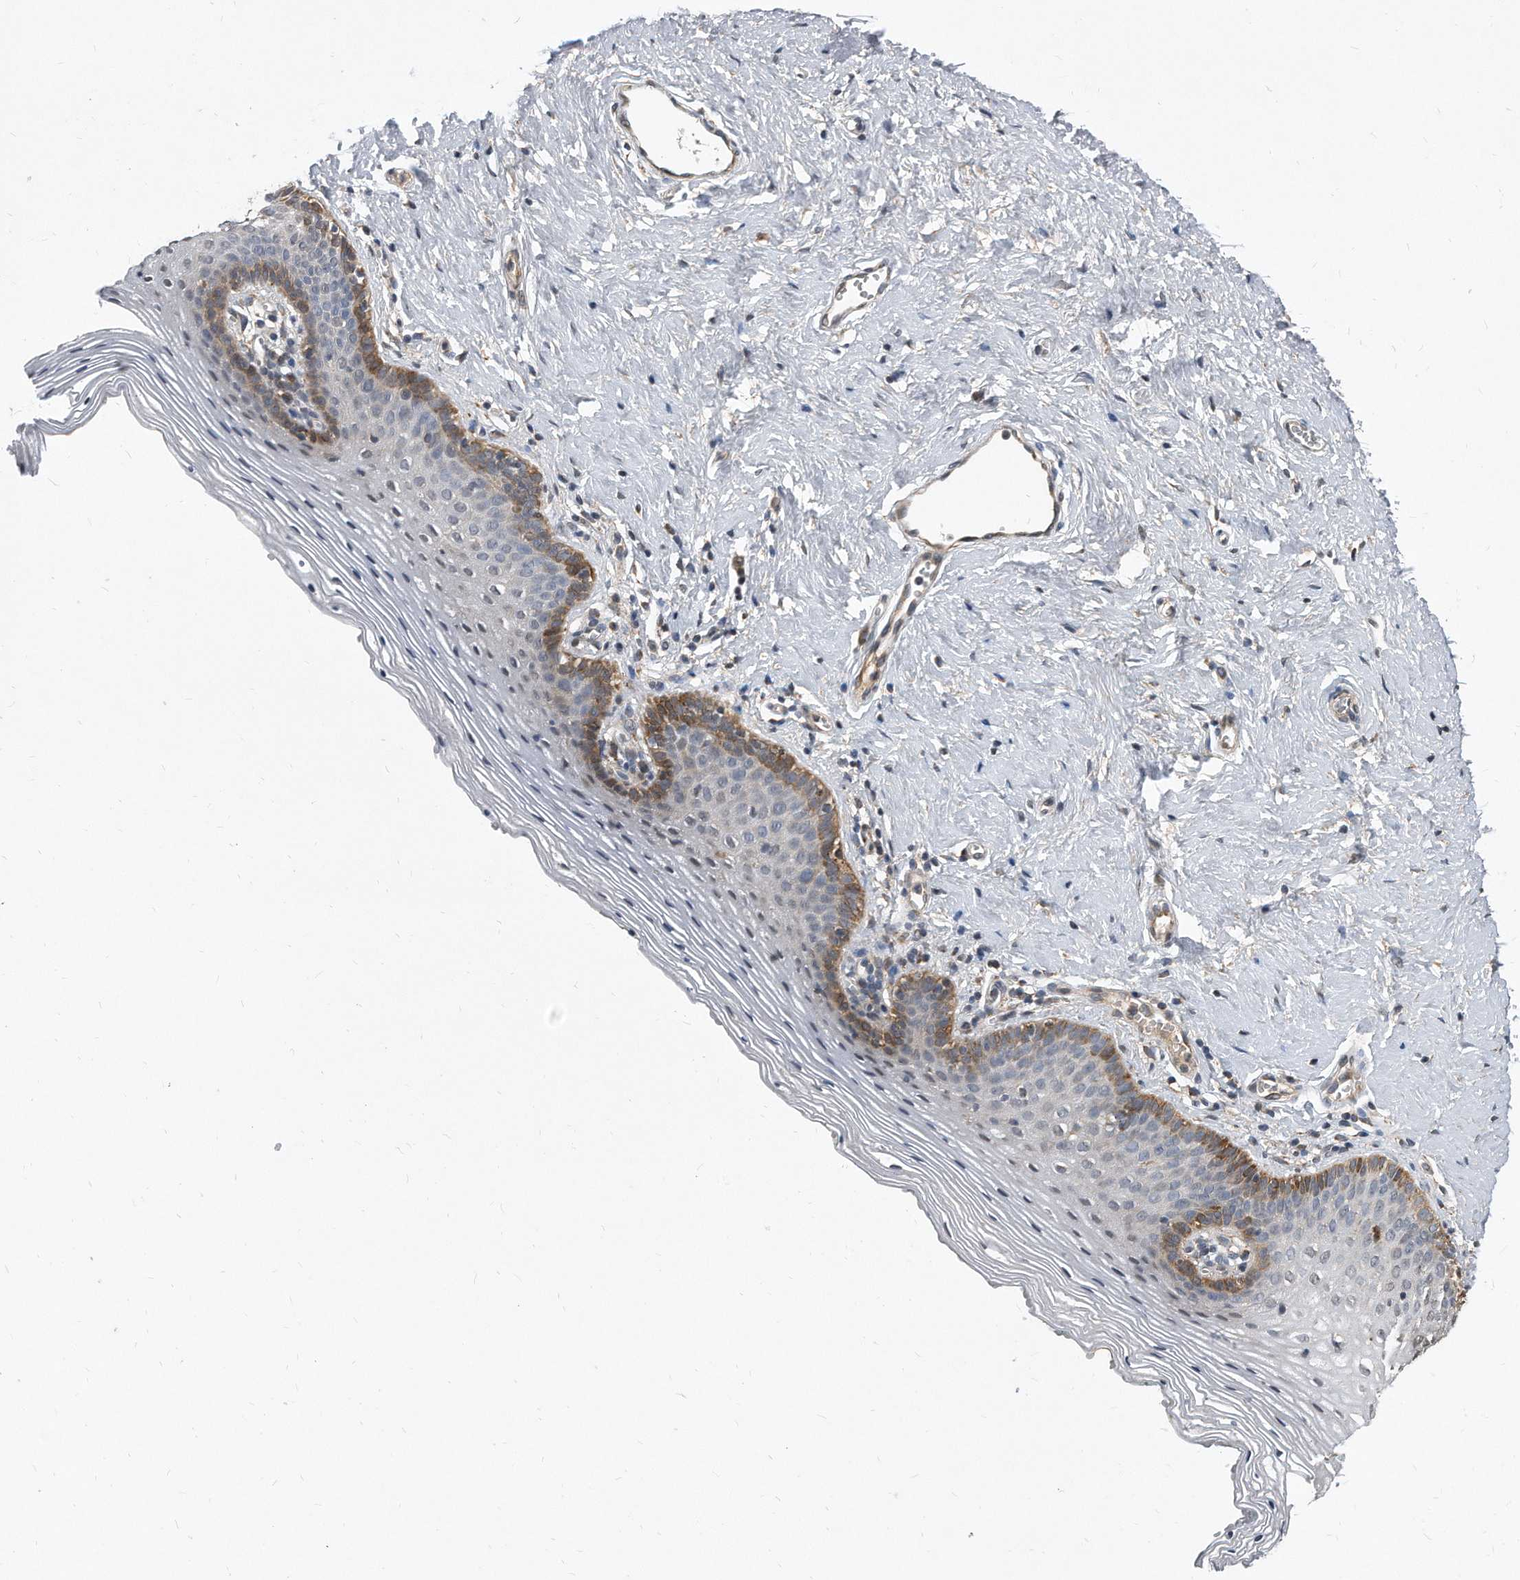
{"staining": {"intensity": "moderate", "quantity": "25%-75%", "location": "cytoplasmic/membranous"}, "tissue": "vagina", "cell_type": "Squamous epithelial cells", "image_type": "normal", "snomed": [{"axis": "morphology", "description": "Normal tissue, NOS"}, {"axis": "topography", "description": "Vagina"}], "caption": "A brown stain shows moderate cytoplasmic/membranous staining of a protein in squamous epithelial cells of unremarkable vagina.", "gene": "SOBP", "patient": {"sex": "female", "age": 32}}